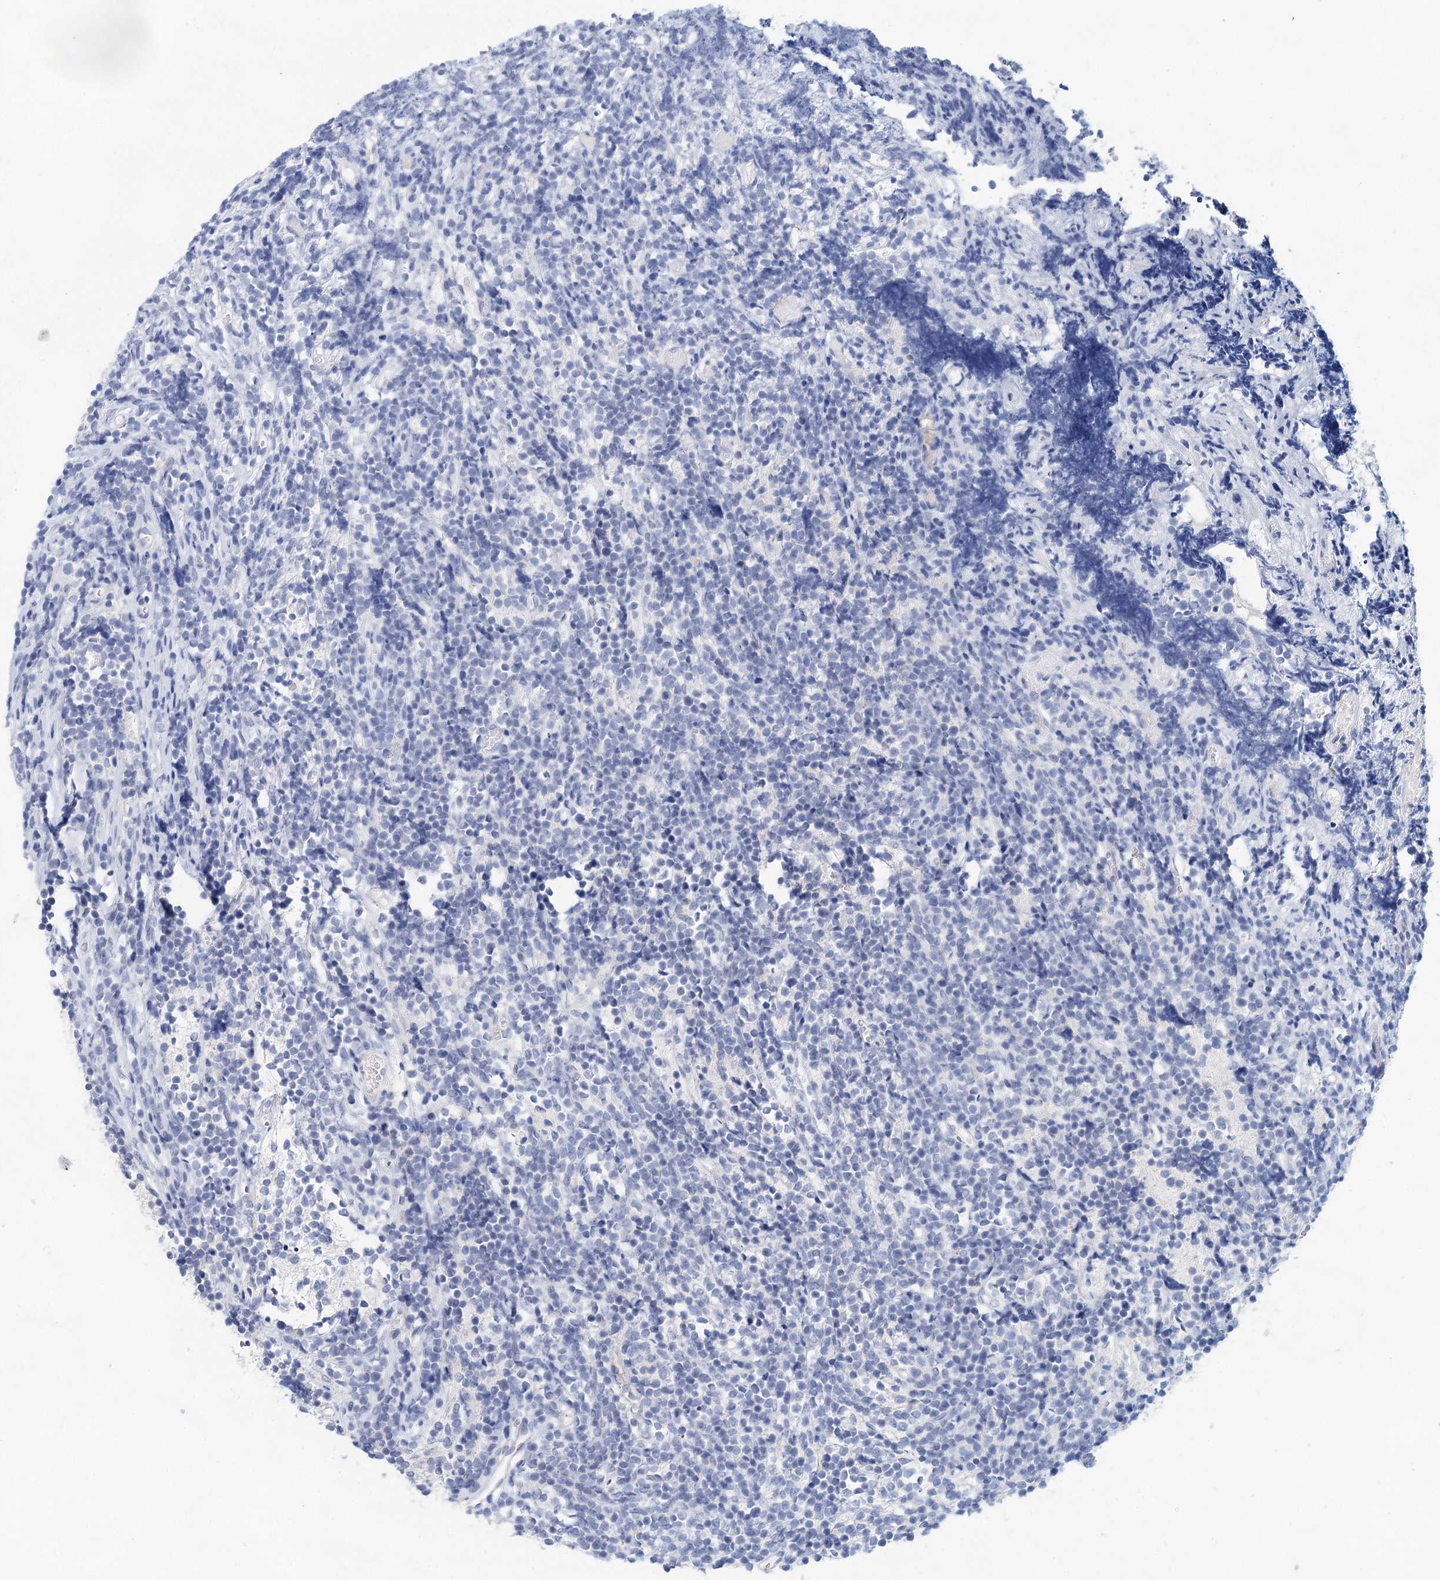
{"staining": {"intensity": "negative", "quantity": "none", "location": "none"}, "tissue": "glioma", "cell_type": "Tumor cells", "image_type": "cancer", "snomed": [{"axis": "morphology", "description": "Glioma, malignant, Low grade"}, {"axis": "topography", "description": "Brain"}], "caption": "Tumor cells show no significant protein staining in glioma.", "gene": "SLC19A3", "patient": {"sex": "female", "age": 1}}